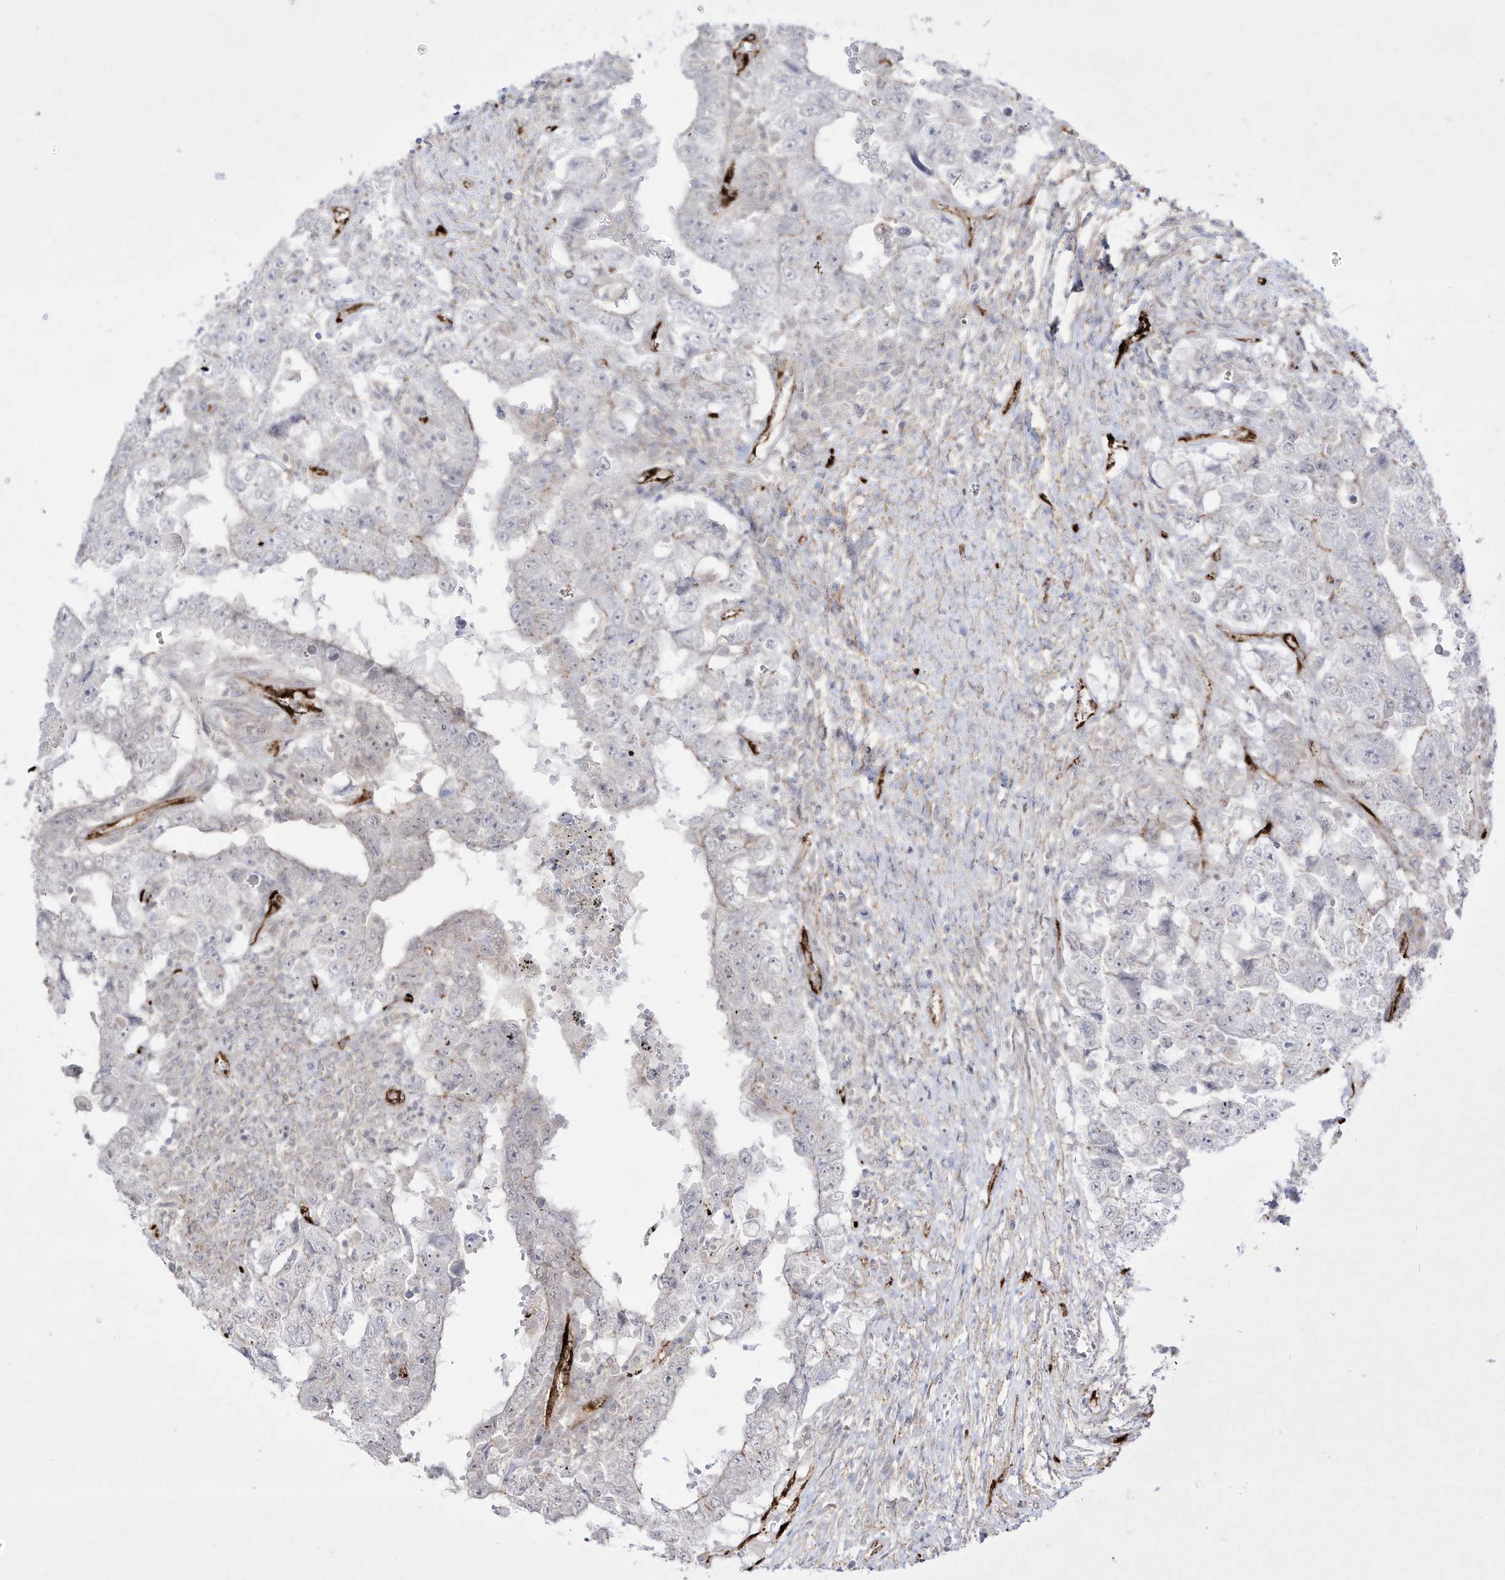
{"staining": {"intensity": "negative", "quantity": "none", "location": "none"}, "tissue": "testis cancer", "cell_type": "Tumor cells", "image_type": "cancer", "snomed": [{"axis": "morphology", "description": "Carcinoma, Embryonal, NOS"}, {"axis": "topography", "description": "Testis"}], "caption": "Testis embryonal carcinoma stained for a protein using IHC reveals no expression tumor cells.", "gene": "ZGRF1", "patient": {"sex": "male", "age": 26}}